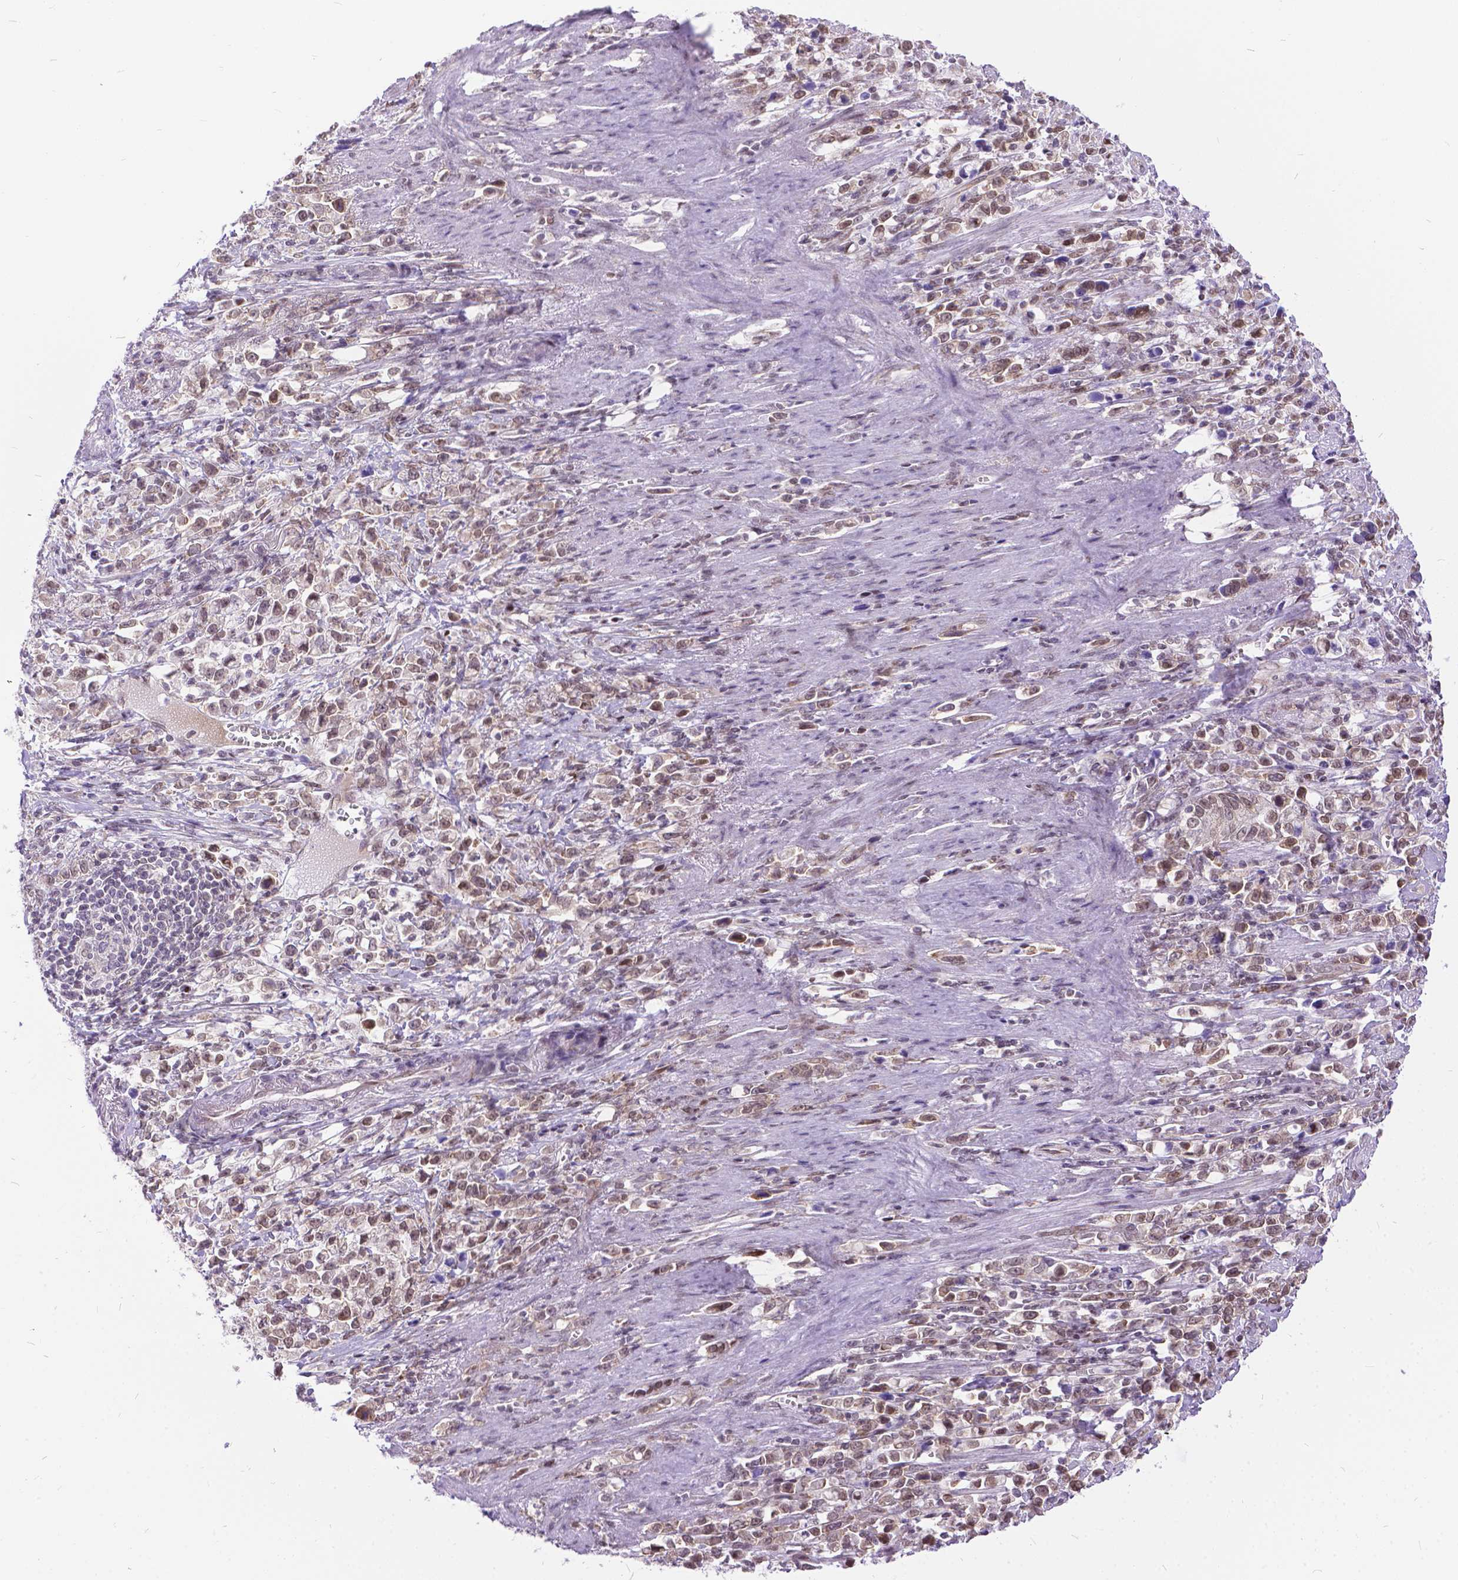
{"staining": {"intensity": "weak", "quantity": ">75%", "location": "nuclear"}, "tissue": "stomach cancer", "cell_type": "Tumor cells", "image_type": "cancer", "snomed": [{"axis": "morphology", "description": "Adenocarcinoma, NOS"}, {"axis": "topography", "description": "Stomach"}], "caption": "Immunohistochemical staining of stomach adenocarcinoma shows low levels of weak nuclear protein positivity in approximately >75% of tumor cells.", "gene": "FAM124B", "patient": {"sex": "male", "age": 63}}